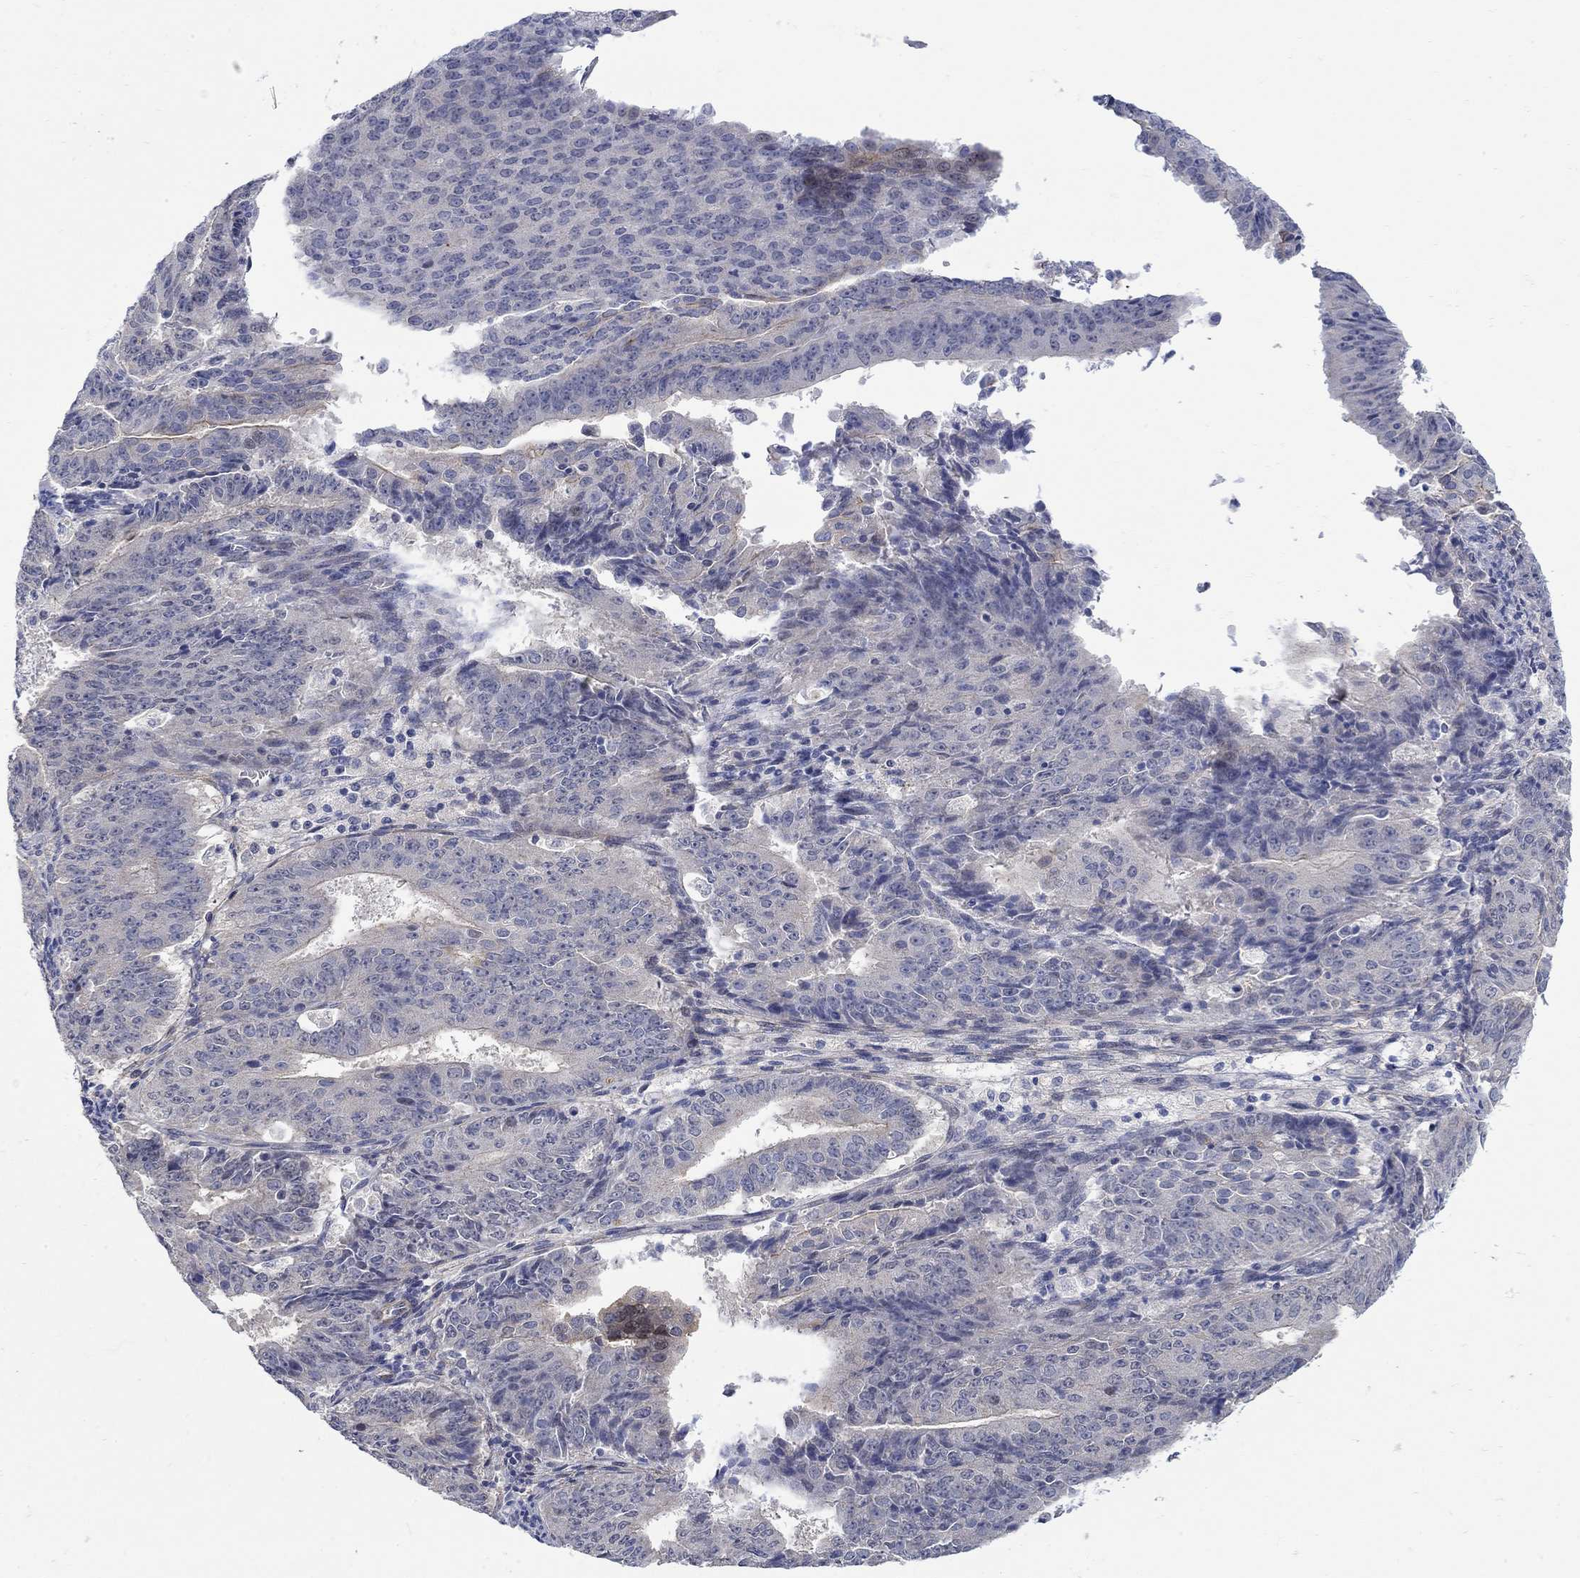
{"staining": {"intensity": "weak", "quantity": "<25%", "location": "cytoplasmic/membranous"}, "tissue": "ovarian cancer", "cell_type": "Tumor cells", "image_type": "cancer", "snomed": [{"axis": "morphology", "description": "Carcinoma, endometroid"}, {"axis": "topography", "description": "Ovary"}], "caption": "This is an IHC histopathology image of human ovarian cancer. There is no positivity in tumor cells.", "gene": "SCN7A", "patient": {"sex": "female", "age": 42}}